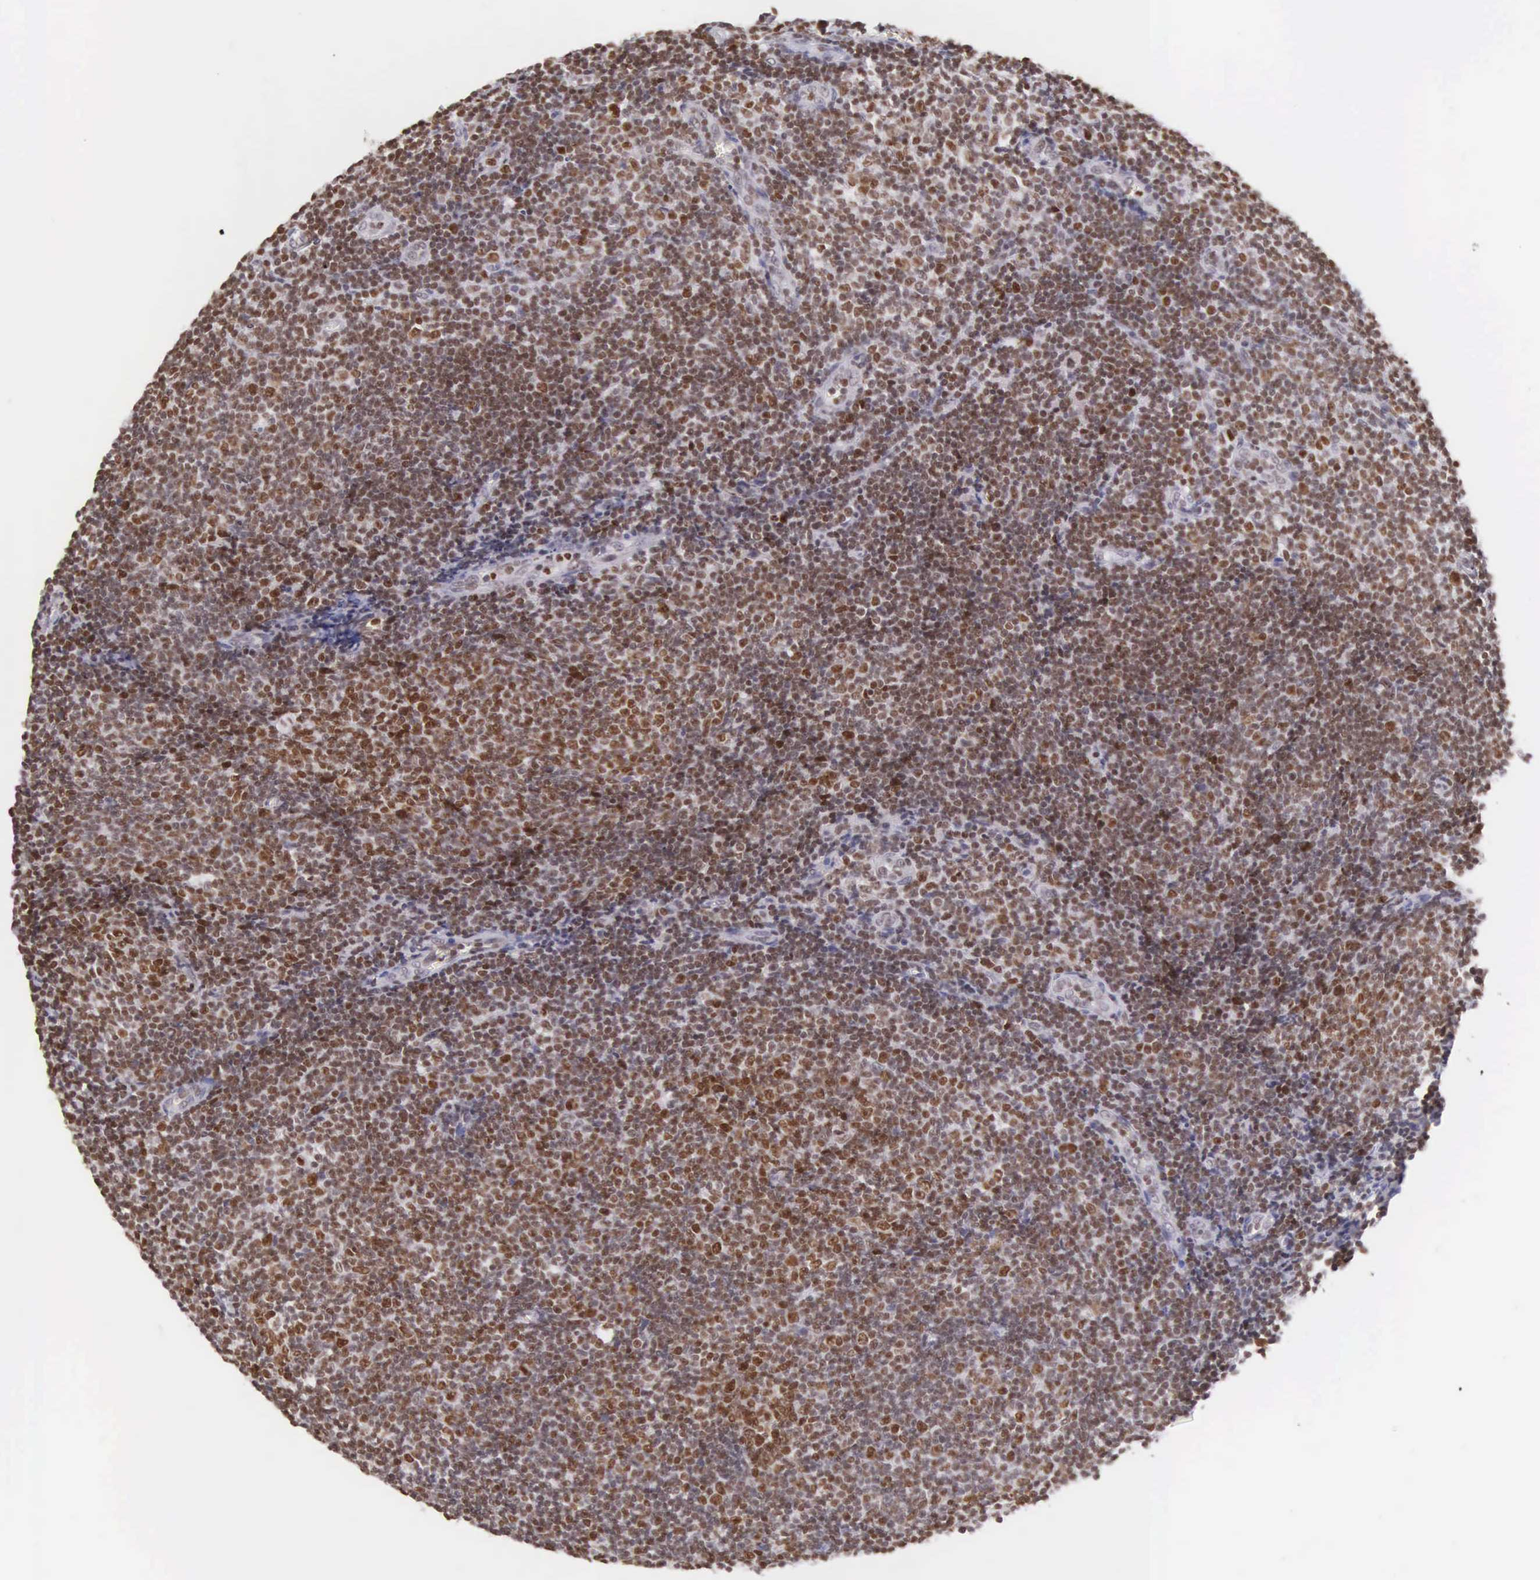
{"staining": {"intensity": "strong", "quantity": ">75%", "location": "nuclear"}, "tissue": "lymphoma", "cell_type": "Tumor cells", "image_type": "cancer", "snomed": [{"axis": "morphology", "description": "Malignant lymphoma, non-Hodgkin's type, Low grade"}, {"axis": "topography", "description": "Lymph node"}], "caption": "Immunohistochemistry histopathology image of neoplastic tissue: lymphoma stained using immunohistochemistry shows high levels of strong protein expression localized specifically in the nuclear of tumor cells, appearing as a nuclear brown color.", "gene": "VRK1", "patient": {"sex": "male", "age": 49}}